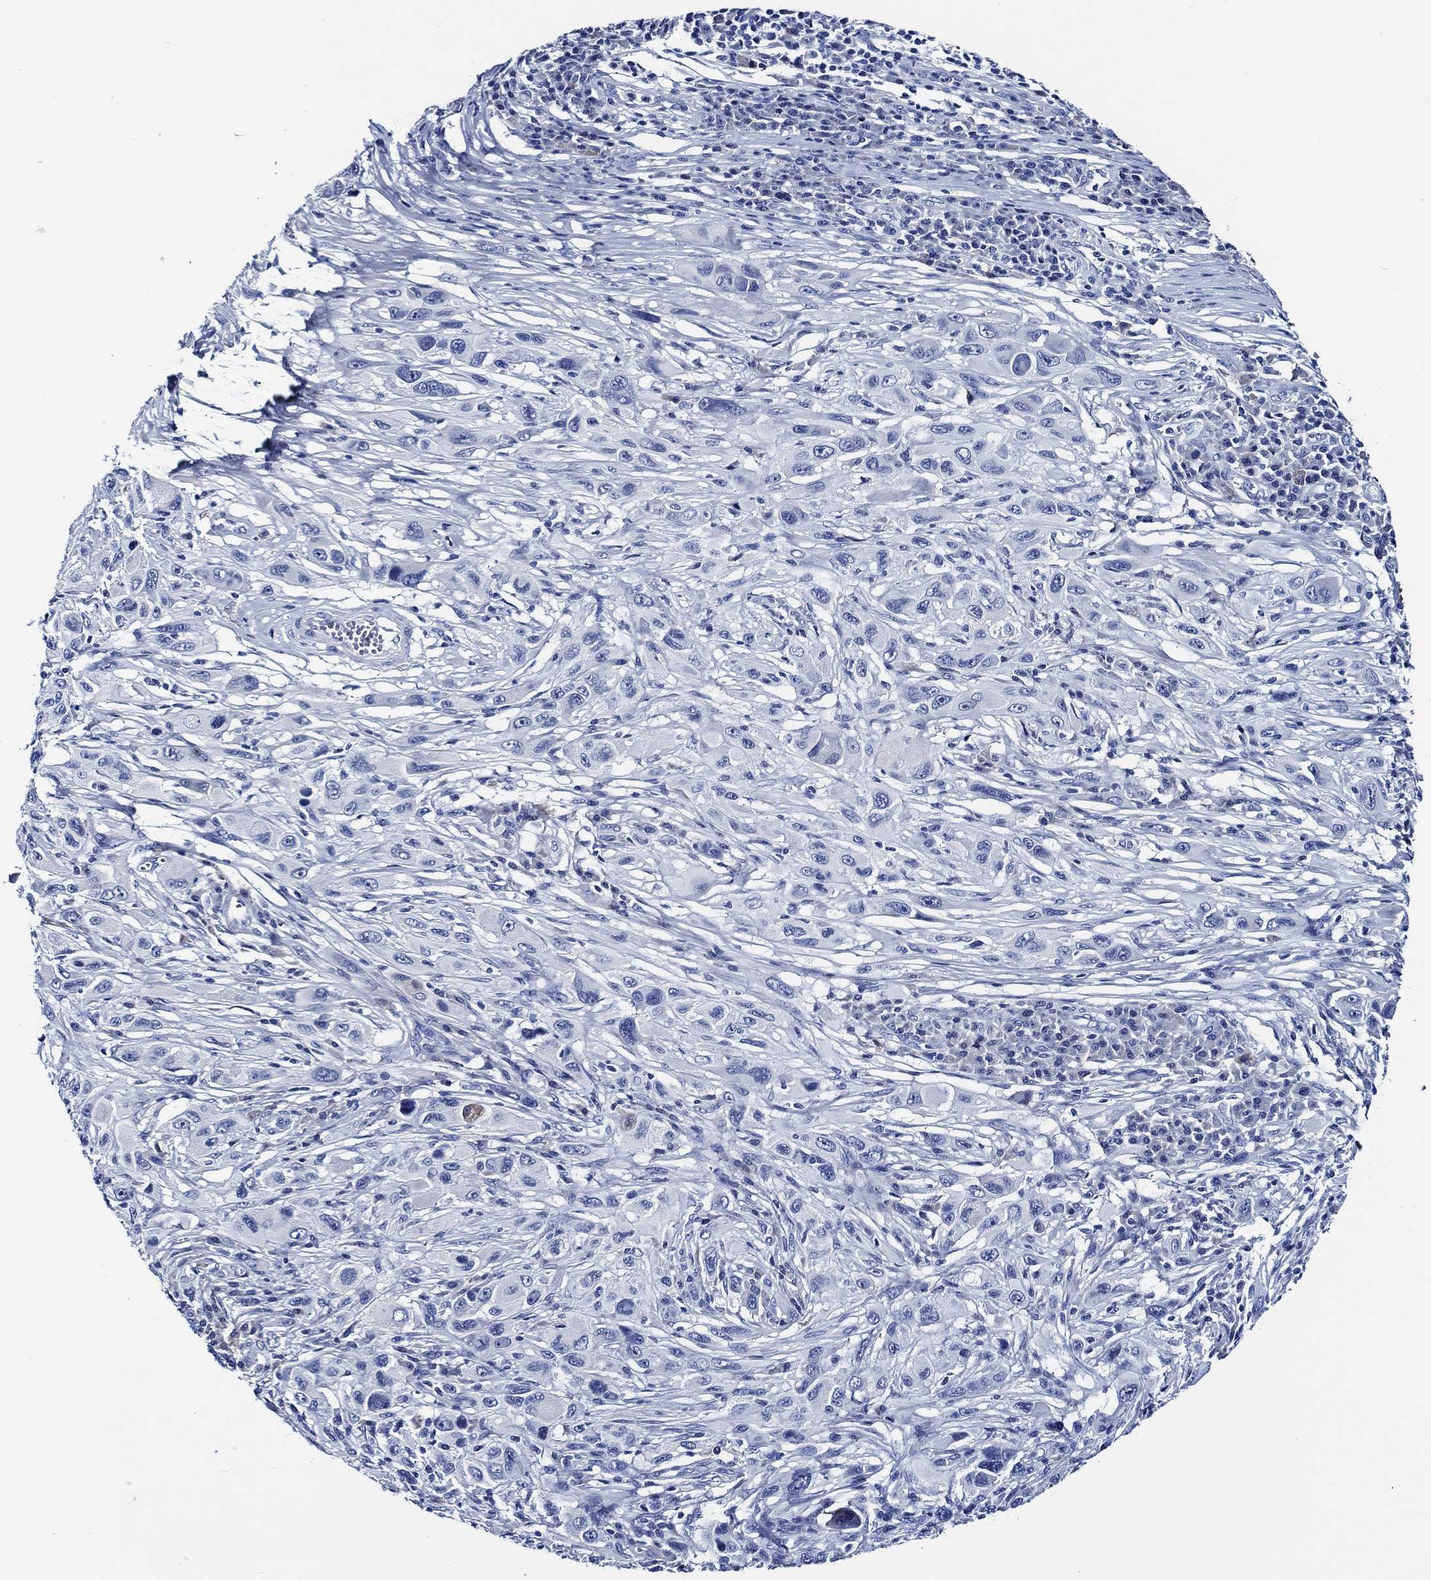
{"staining": {"intensity": "negative", "quantity": "none", "location": "none"}, "tissue": "melanoma", "cell_type": "Tumor cells", "image_type": "cancer", "snomed": [{"axis": "morphology", "description": "Malignant melanoma, NOS"}, {"axis": "topography", "description": "Skin"}], "caption": "DAB immunohistochemical staining of malignant melanoma exhibits no significant expression in tumor cells.", "gene": "WDR62", "patient": {"sex": "male", "age": 53}}